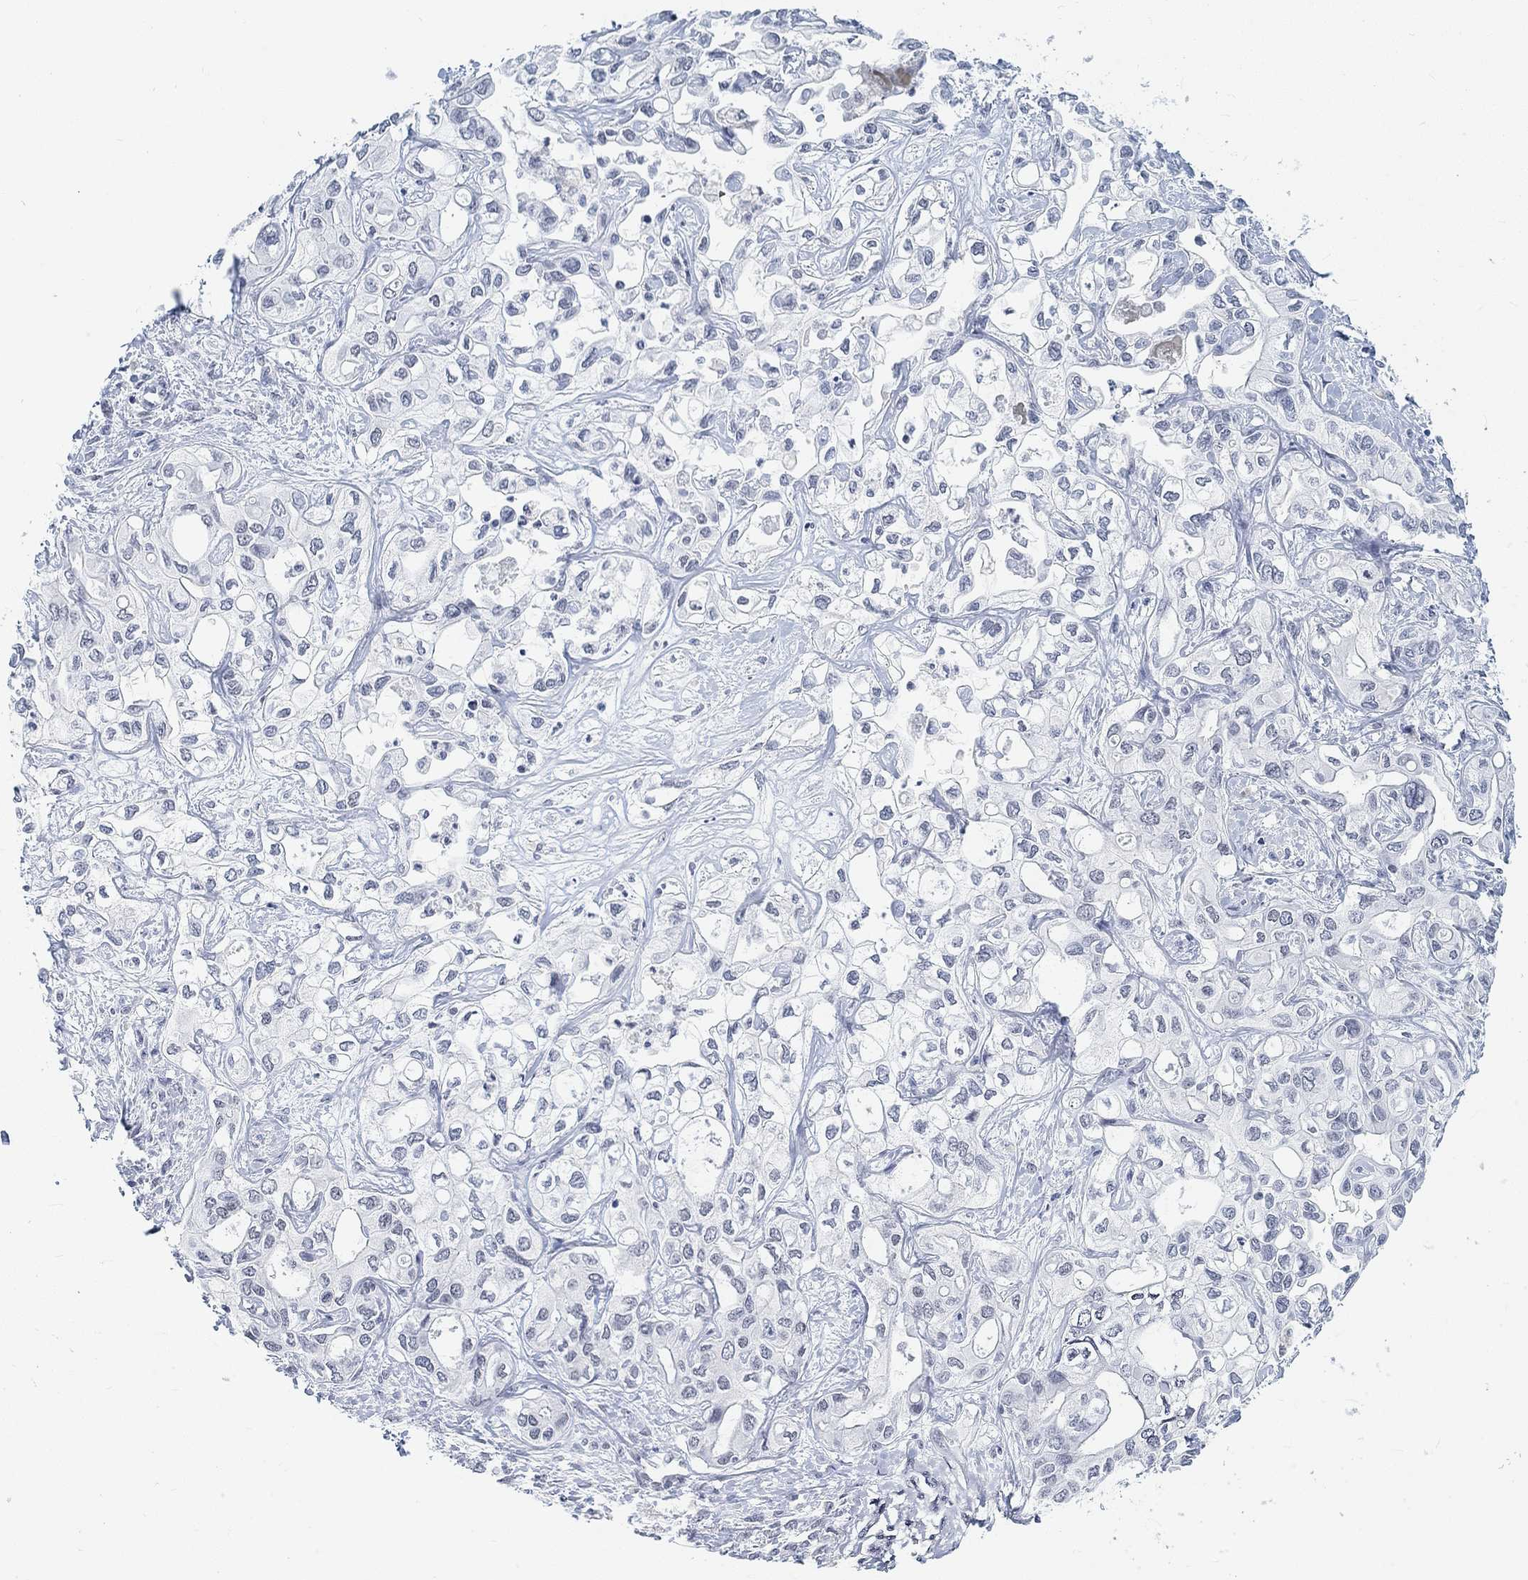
{"staining": {"intensity": "negative", "quantity": "none", "location": "none"}, "tissue": "liver cancer", "cell_type": "Tumor cells", "image_type": "cancer", "snomed": [{"axis": "morphology", "description": "Cholangiocarcinoma"}, {"axis": "topography", "description": "Liver"}], "caption": "Liver cancer (cholangiocarcinoma) was stained to show a protein in brown. There is no significant expression in tumor cells.", "gene": "PURG", "patient": {"sex": "female", "age": 64}}